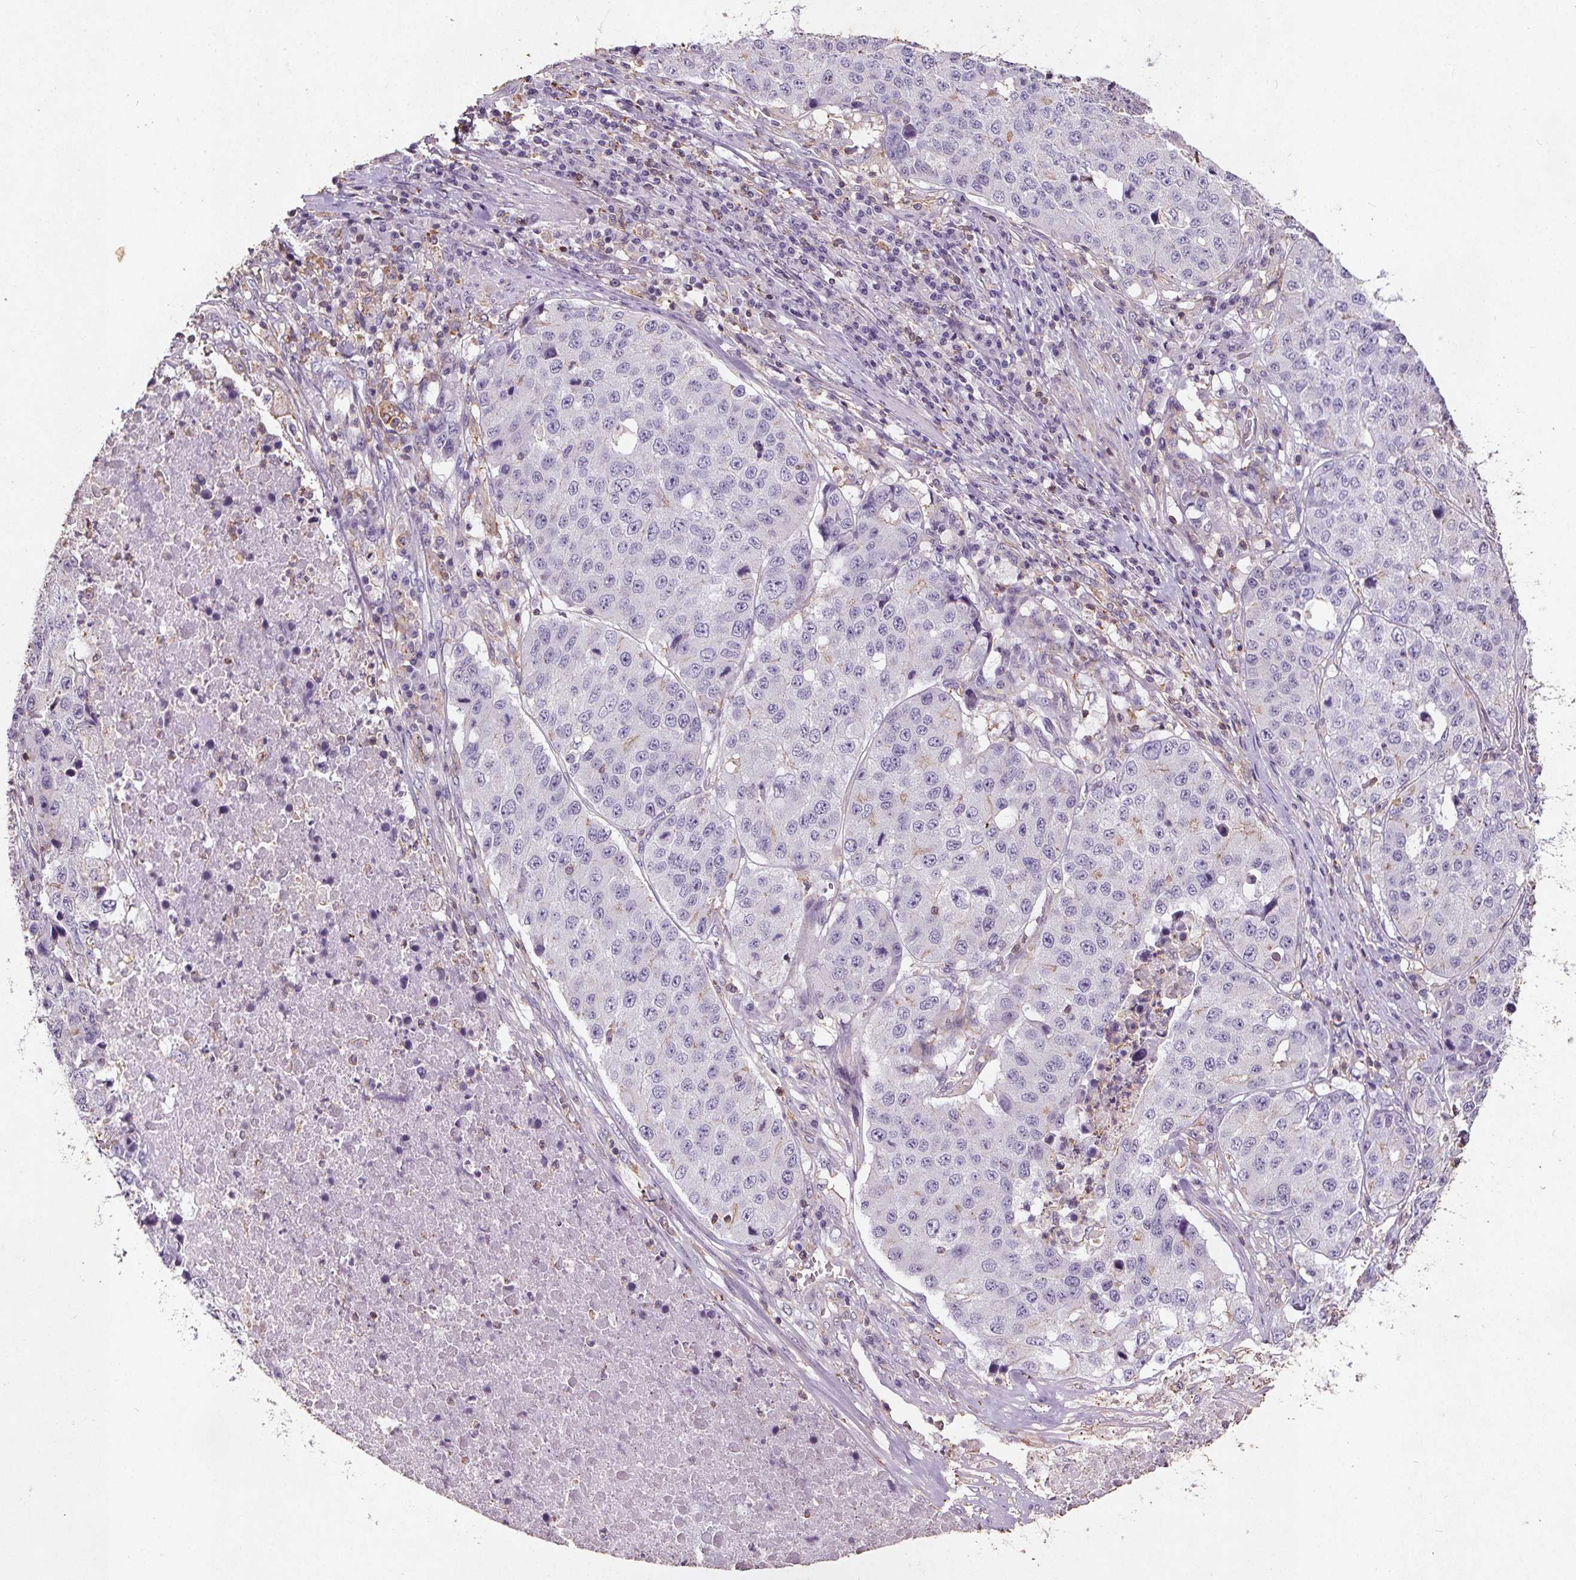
{"staining": {"intensity": "negative", "quantity": "none", "location": "none"}, "tissue": "stomach cancer", "cell_type": "Tumor cells", "image_type": "cancer", "snomed": [{"axis": "morphology", "description": "Adenocarcinoma, NOS"}, {"axis": "topography", "description": "Stomach"}], "caption": "Immunohistochemistry of stomach adenocarcinoma exhibits no positivity in tumor cells.", "gene": "C19orf84", "patient": {"sex": "male", "age": 71}}